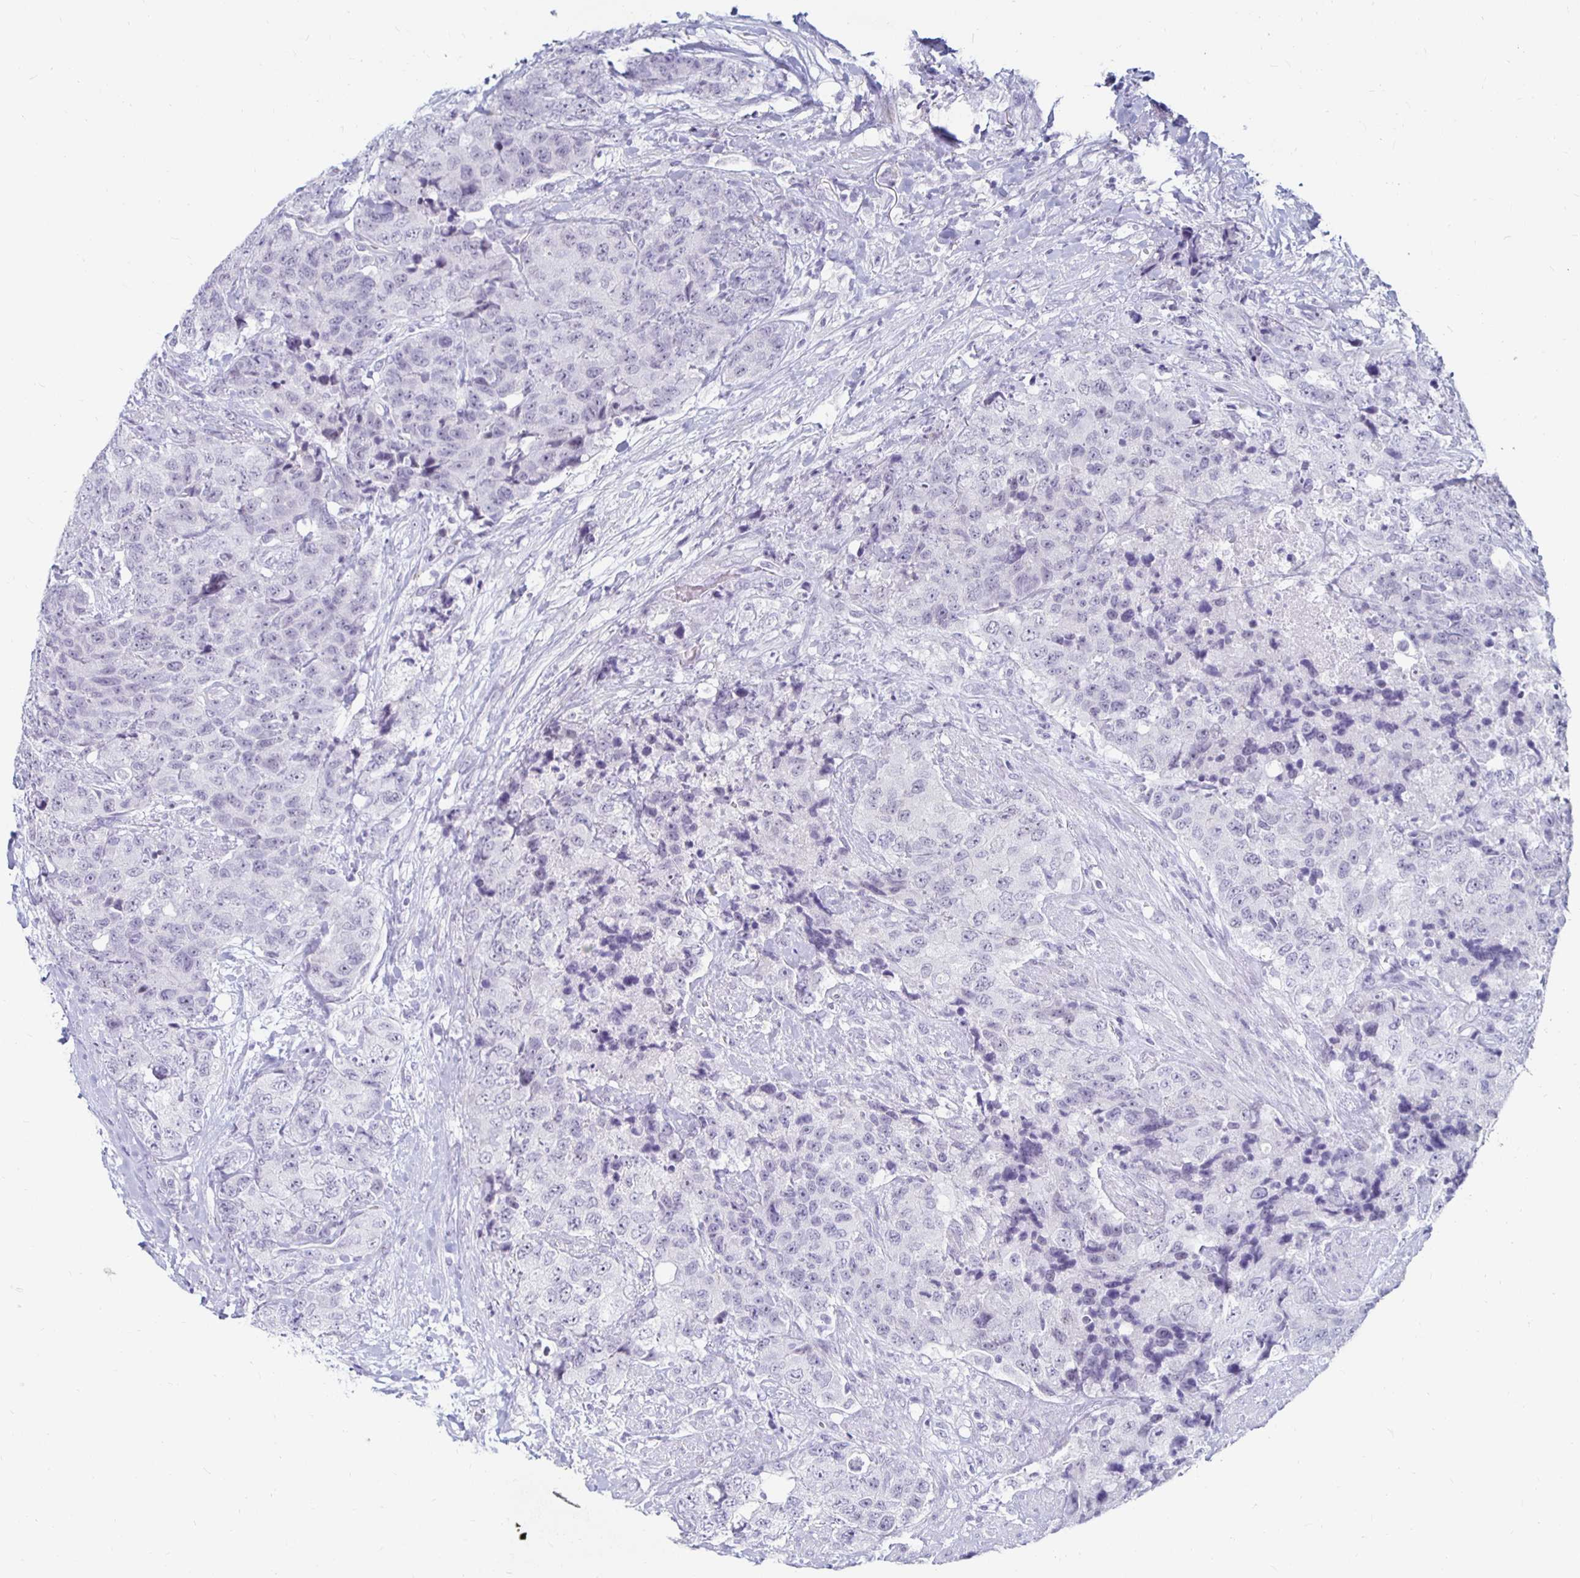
{"staining": {"intensity": "negative", "quantity": "none", "location": "none"}, "tissue": "urothelial cancer", "cell_type": "Tumor cells", "image_type": "cancer", "snomed": [{"axis": "morphology", "description": "Urothelial carcinoma, High grade"}, {"axis": "topography", "description": "Urinary bladder"}], "caption": "High magnification brightfield microscopy of urothelial cancer stained with DAB (brown) and counterstained with hematoxylin (blue): tumor cells show no significant expression.", "gene": "KCNQ2", "patient": {"sex": "female", "age": 78}}